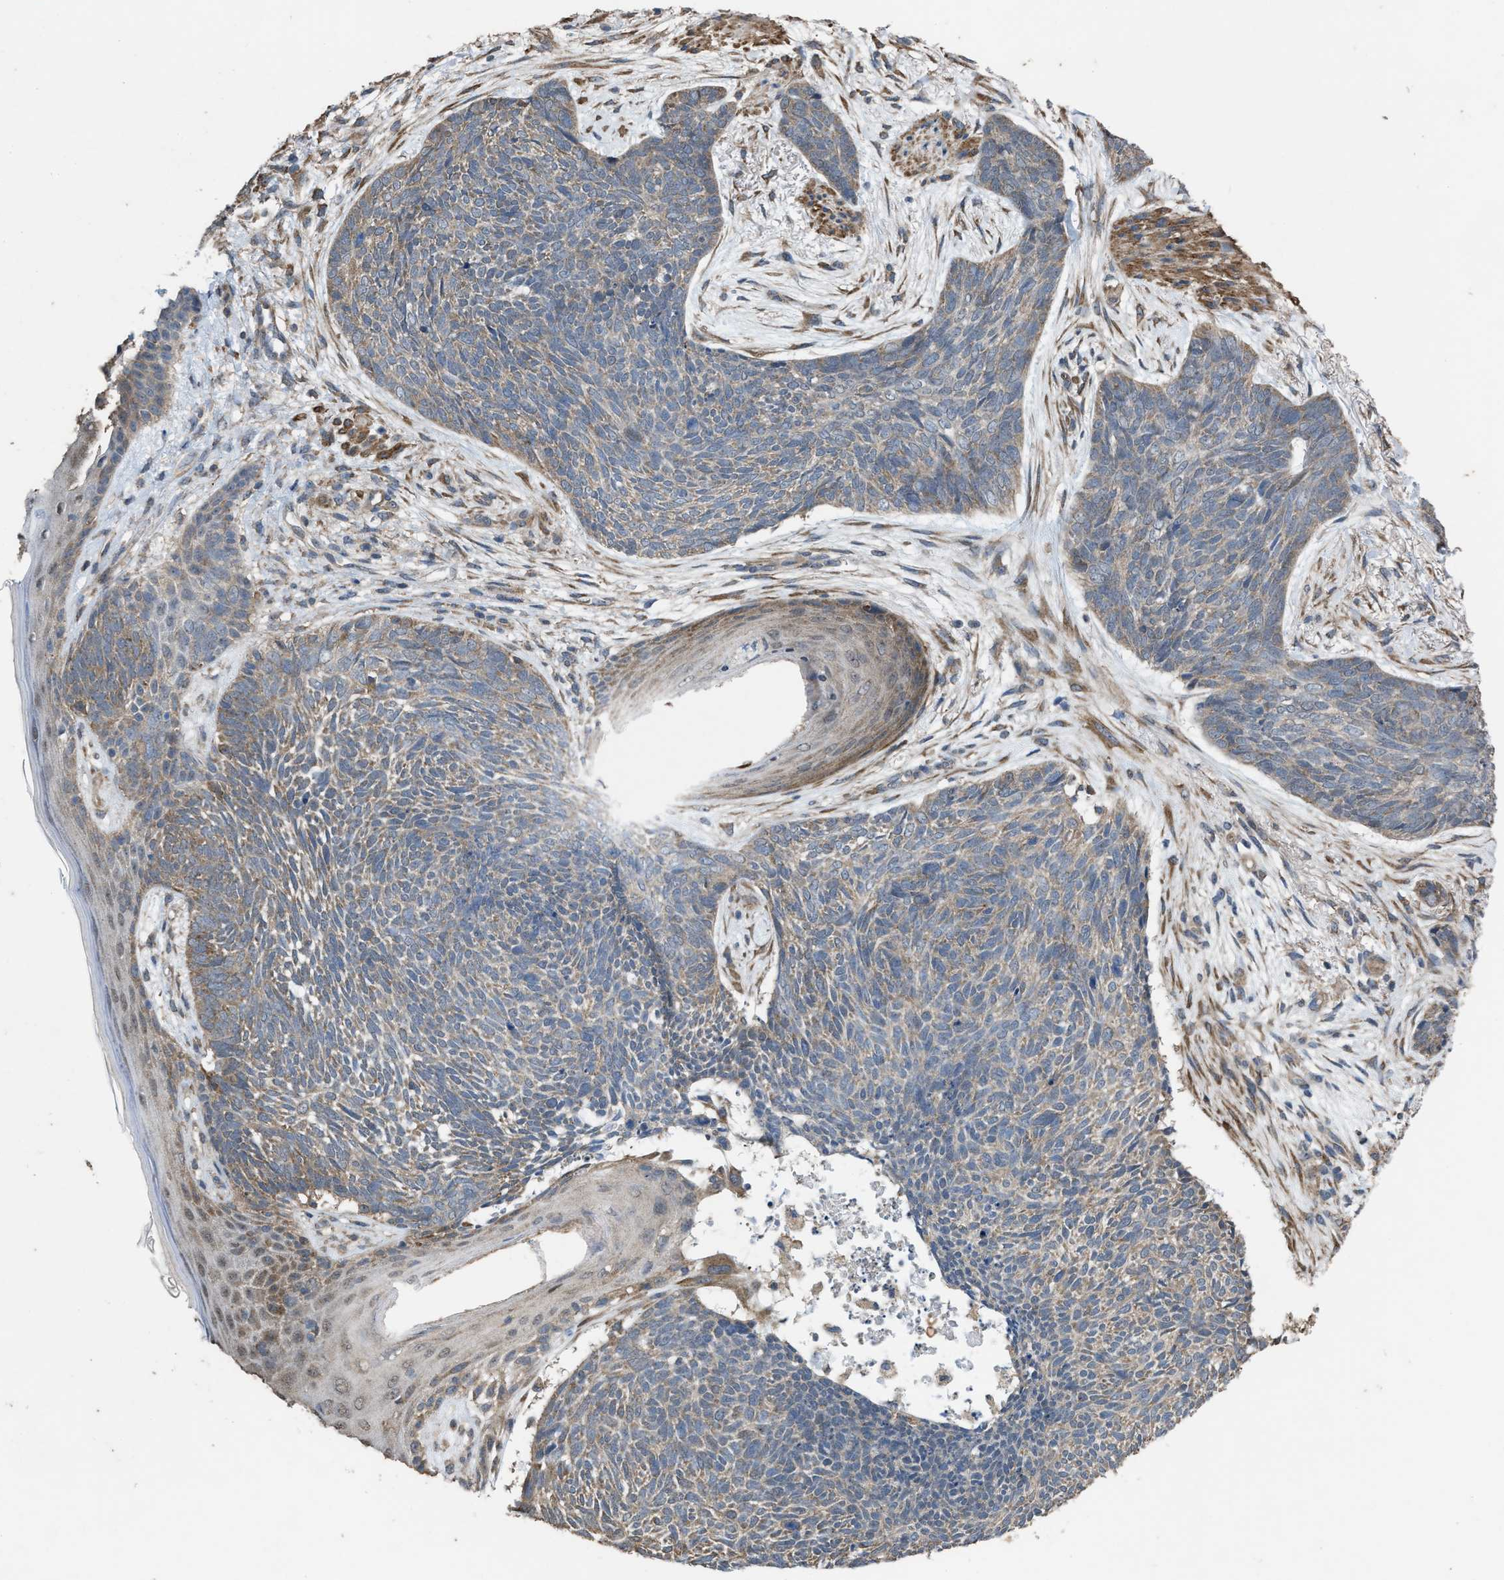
{"staining": {"intensity": "weak", "quantity": ">75%", "location": "cytoplasmic/membranous"}, "tissue": "skin cancer", "cell_type": "Tumor cells", "image_type": "cancer", "snomed": [{"axis": "morphology", "description": "Basal cell carcinoma"}, {"axis": "topography", "description": "Skin"}], "caption": "A brown stain highlights weak cytoplasmic/membranous expression of a protein in skin cancer (basal cell carcinoma) tumor cells.", "gene": "ARL6", "patient": {"sex": "female", "age": 84}}